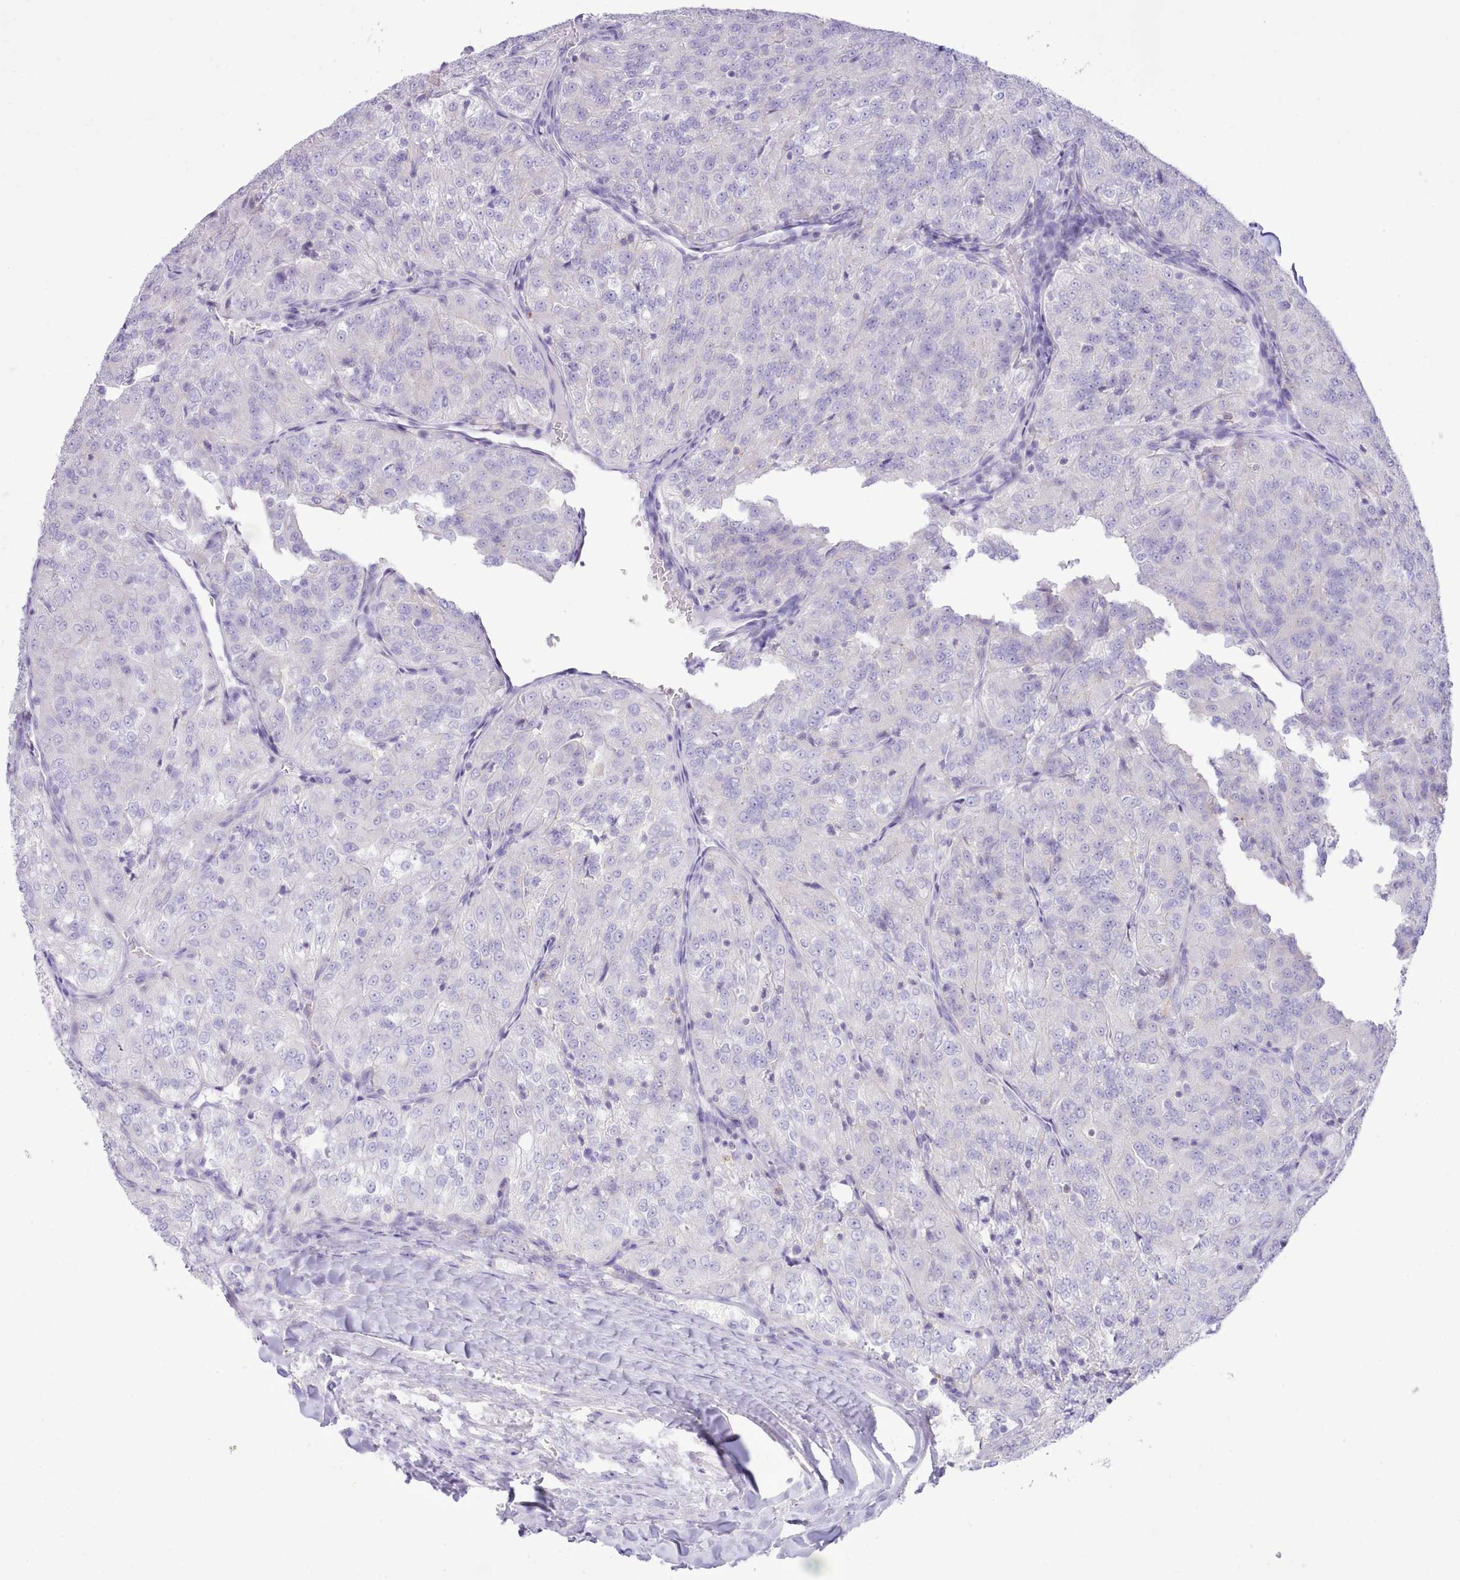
{"staining": {"intensity": "negative", "quantity": "none", "location": "none"}, "tissue": "renal cancer", "cell_type": "Tumor cells", "image_type": "cancer", "snomed": [{"axis": "morphology", "description": "Adenocarcinoma, NOS"}, {"axis": "topography", "description": "Kidney"}], "caption": "Immunohistochemistry (IHC) image of neoplastic tissue: adenocarcinoma (renal) stained with DAB demonstrates no significant protein positivity in tumor cells. (Stains: DAB IHC with hematoxylin counter stain, Microscopy: brightfield microscopy at high magnification).", "gene": "MDFI", "patient": {"sex": "female", "age": 63}}